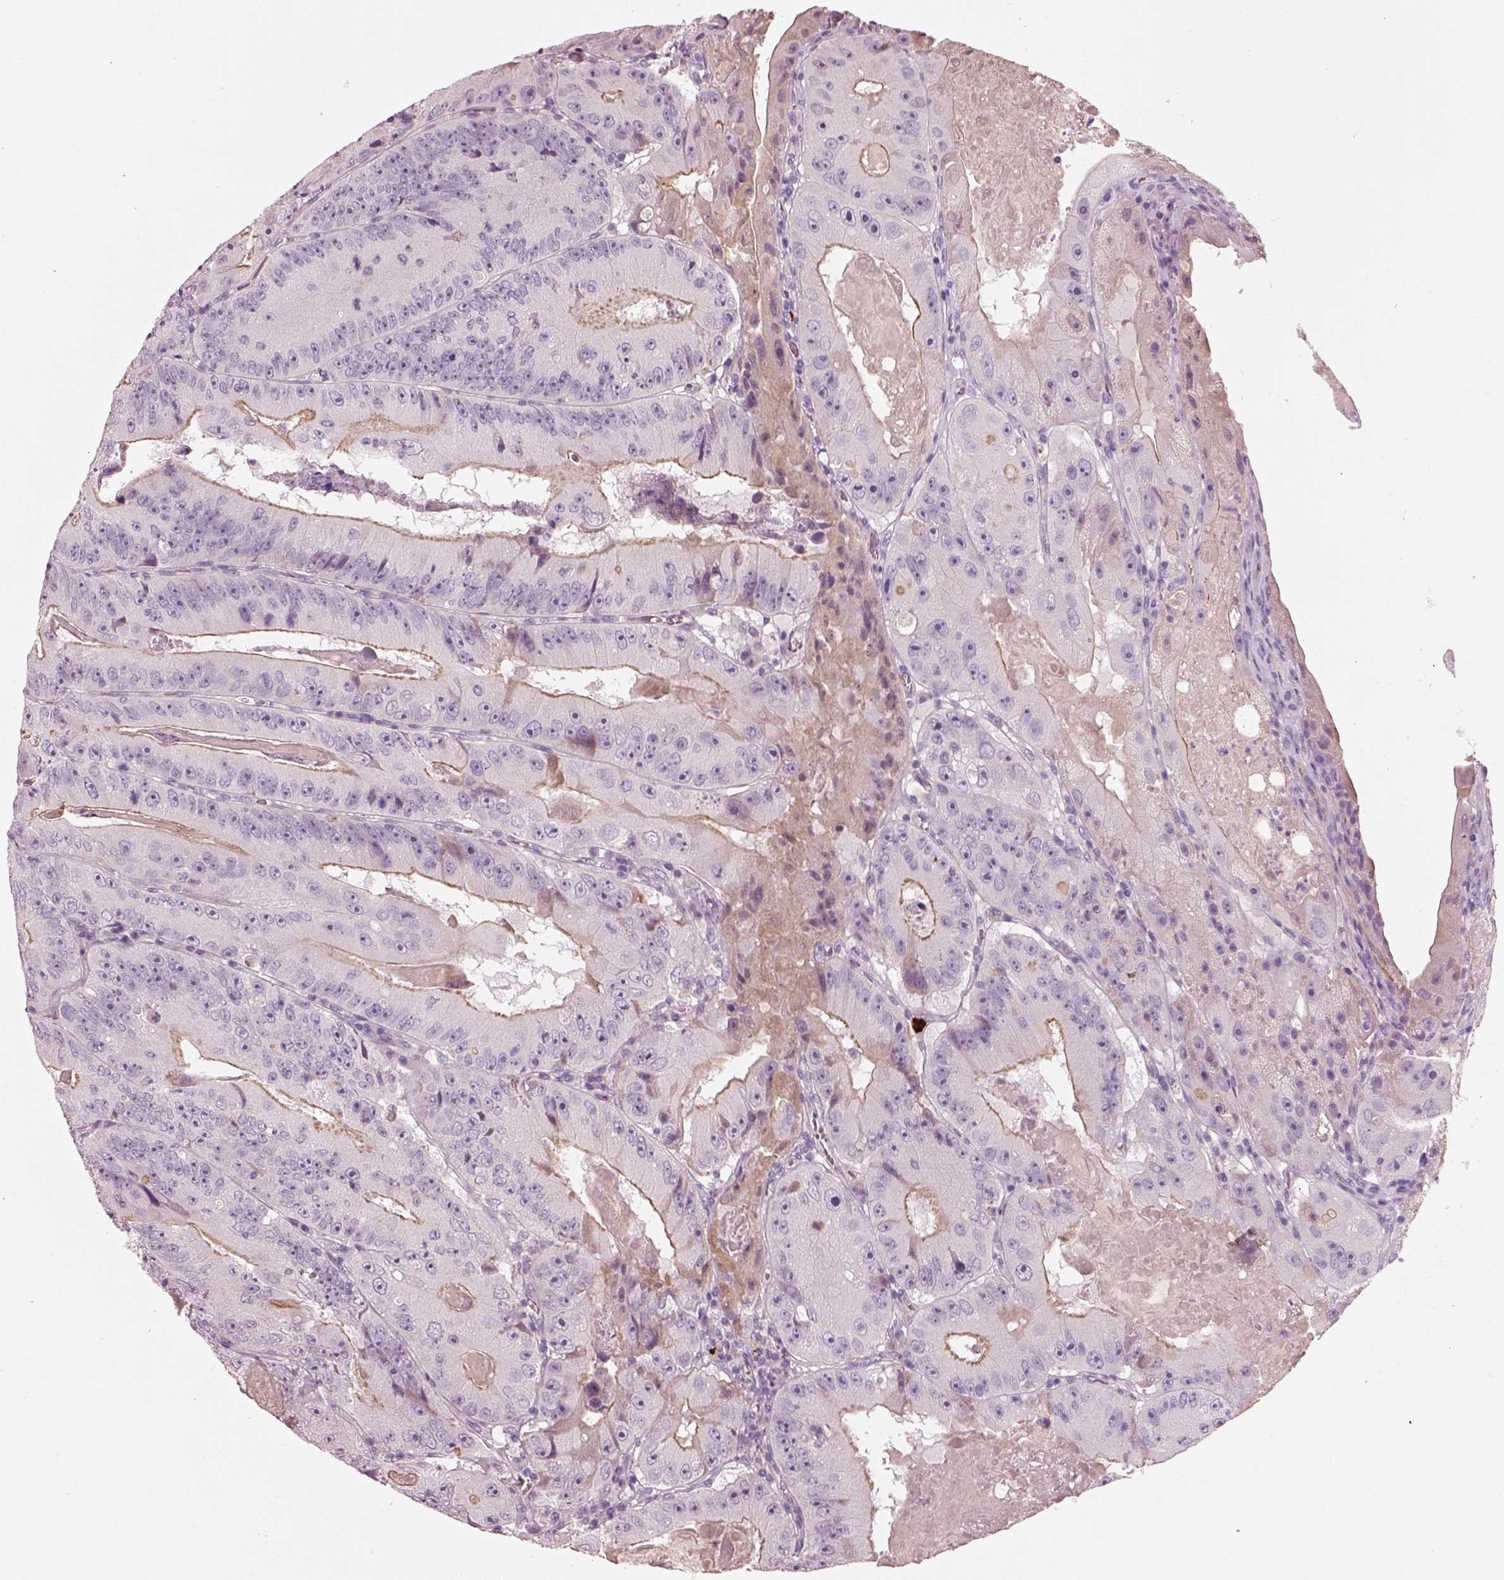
{"staining": {"intensity": "negative", "quantity": "none", "location": "none"}, "tissue": "colorectal cancer", "cell_type": "Tumor cells", "image_type": "cancer", "snomed": [{"axis": "morphology", "description": "Adenocarcinoma, NOS"}, {"axis": "topography", "description": "Colon"}], "caption": "DAB (3,3'-diaminobenzidine) immunohistochemical staining of human colorectal cancer exhibits no significant positivity in tumor cells.", "gene": "IGLL1", "patient": {"sex": "female", "age": 86}}